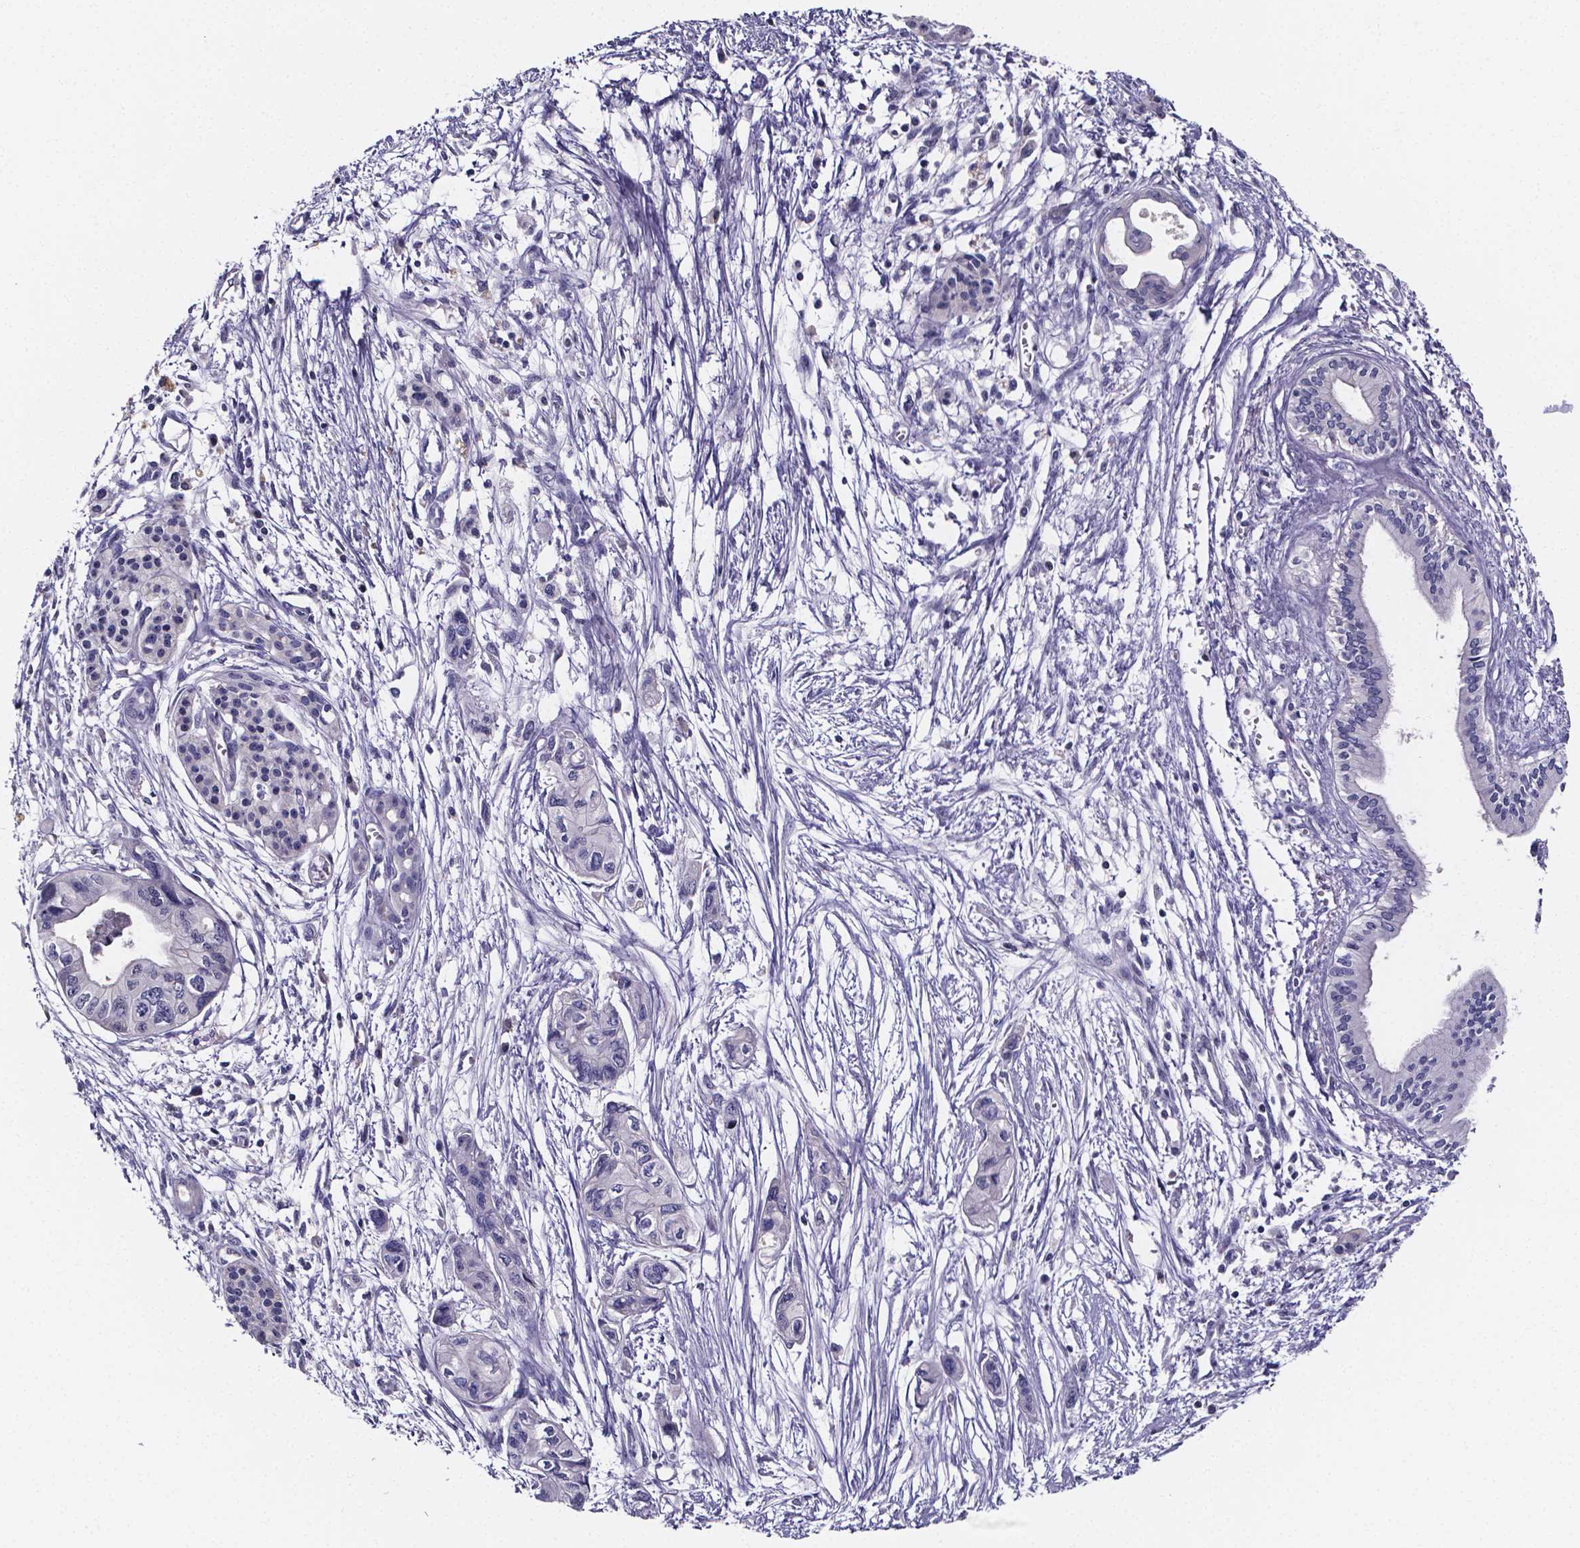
{"staining": {"intensity": "negative", "quantity": "none", "location": "none"}, "tissue": "pancreatic cancer", "cell_type": "Tumor cells", "image_type": "cancer", "snomed": [{"axis": "morphology", "description": "Adenocarcinoma, NOS"}, {"axis": "topography", "description": "Pancreas"}], "caption": "Tumor cells show no significant positivity in pancreatic cancer (adenocarcinoma).", "gene": "IZUMO1", "patient": {"sex": "female", "age": 76}}